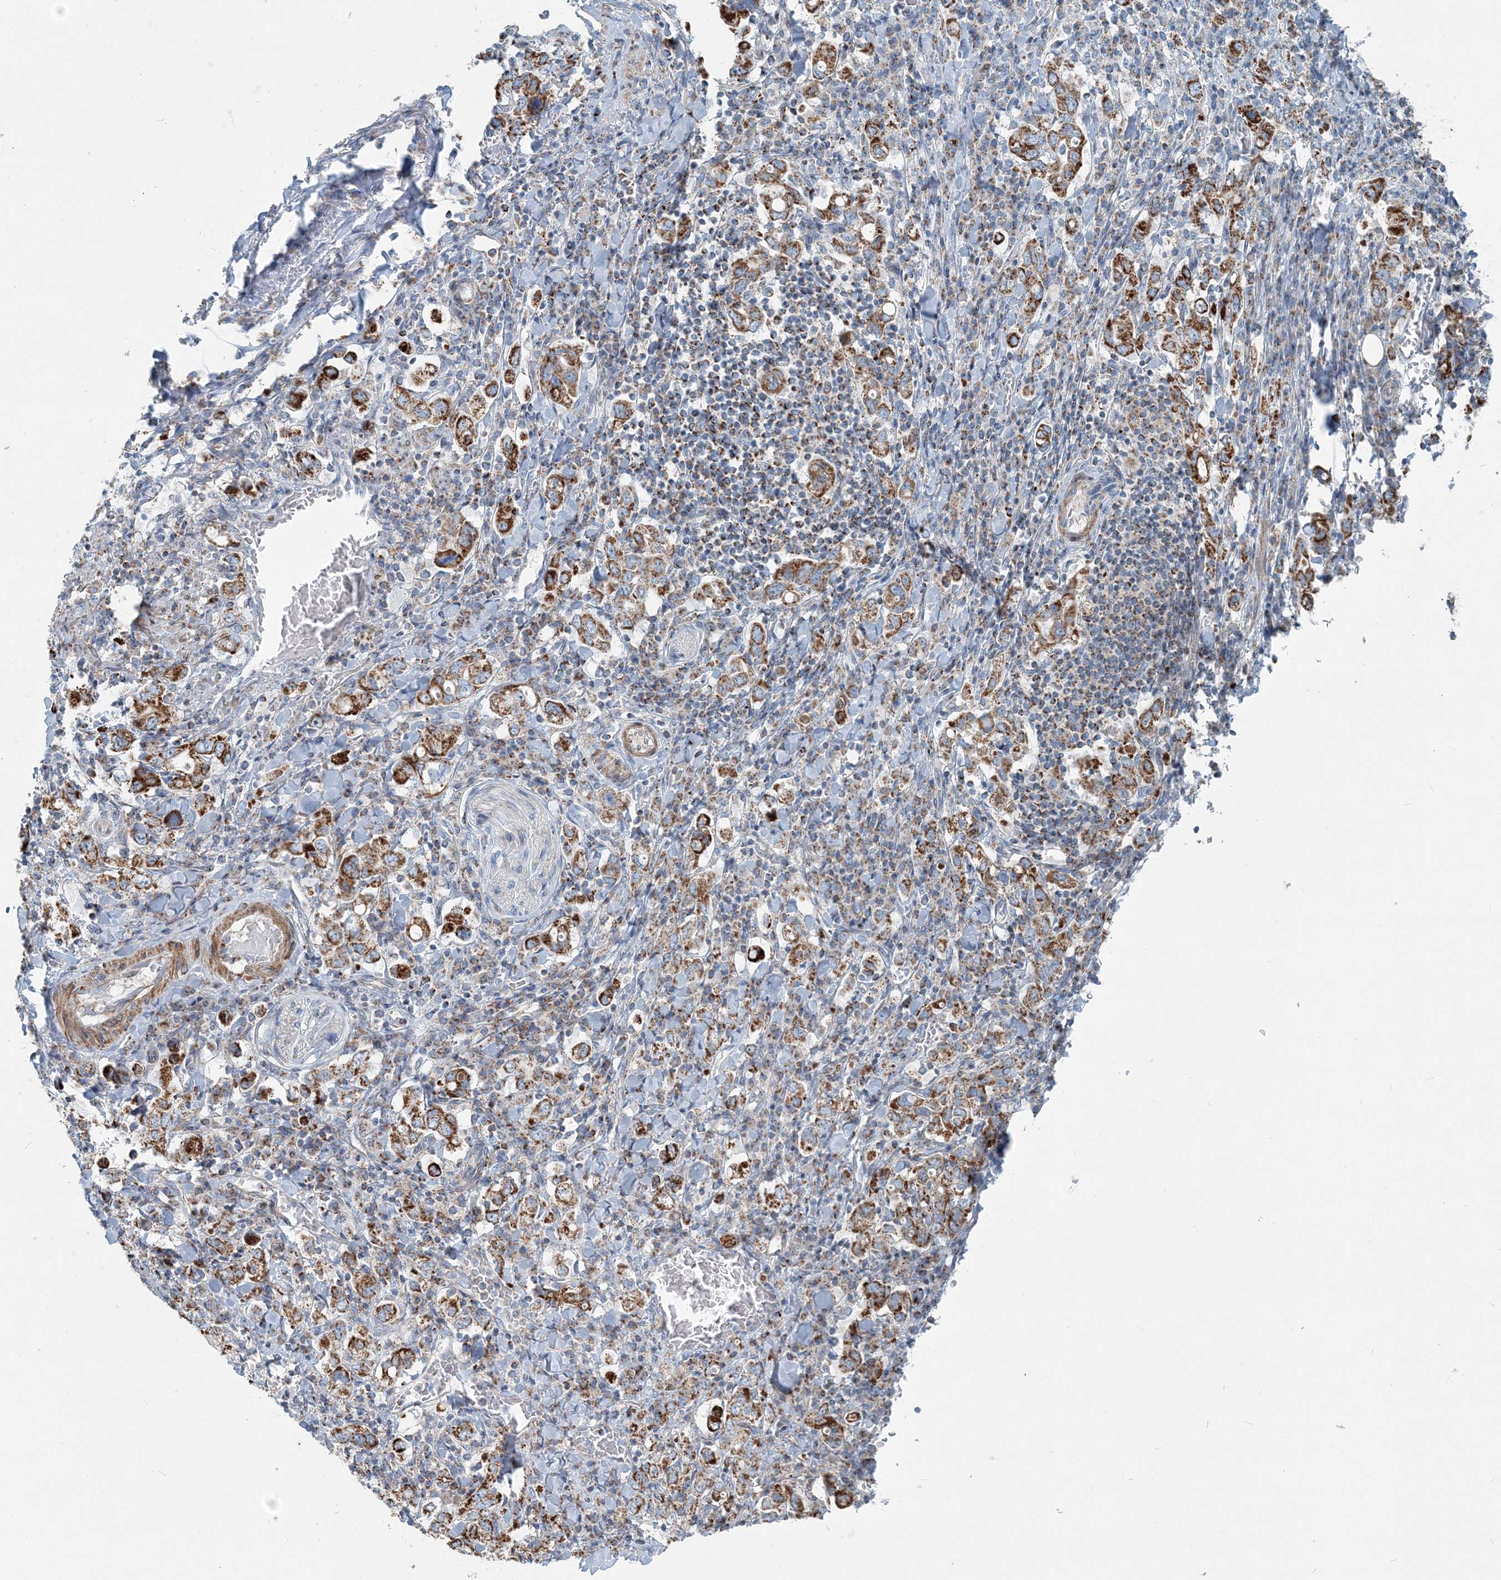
{"staining": {"intensity": "strong", "quantity": ">75%", "location": "cytoplasmic/membranous"}, "tissue": "stomach cancer", "cell_type": "Tumor cells", "image_type": "cancer", "snomed": [{"axis": "morphology", "description": "Adenocarcinoma, NOS"}, {"axis": "topography", "description": "Stomach, upper"}], "caption": "An immunohistochemistry (IHC) micrograph of tumor tissue is shown. Protein staining in brown labels strong cytoplasmic/membranous positivity in stomach adenocarcinoma within tumor cells.", "gene": "INTU", "patient": {"sex": "male", "age": 62}}